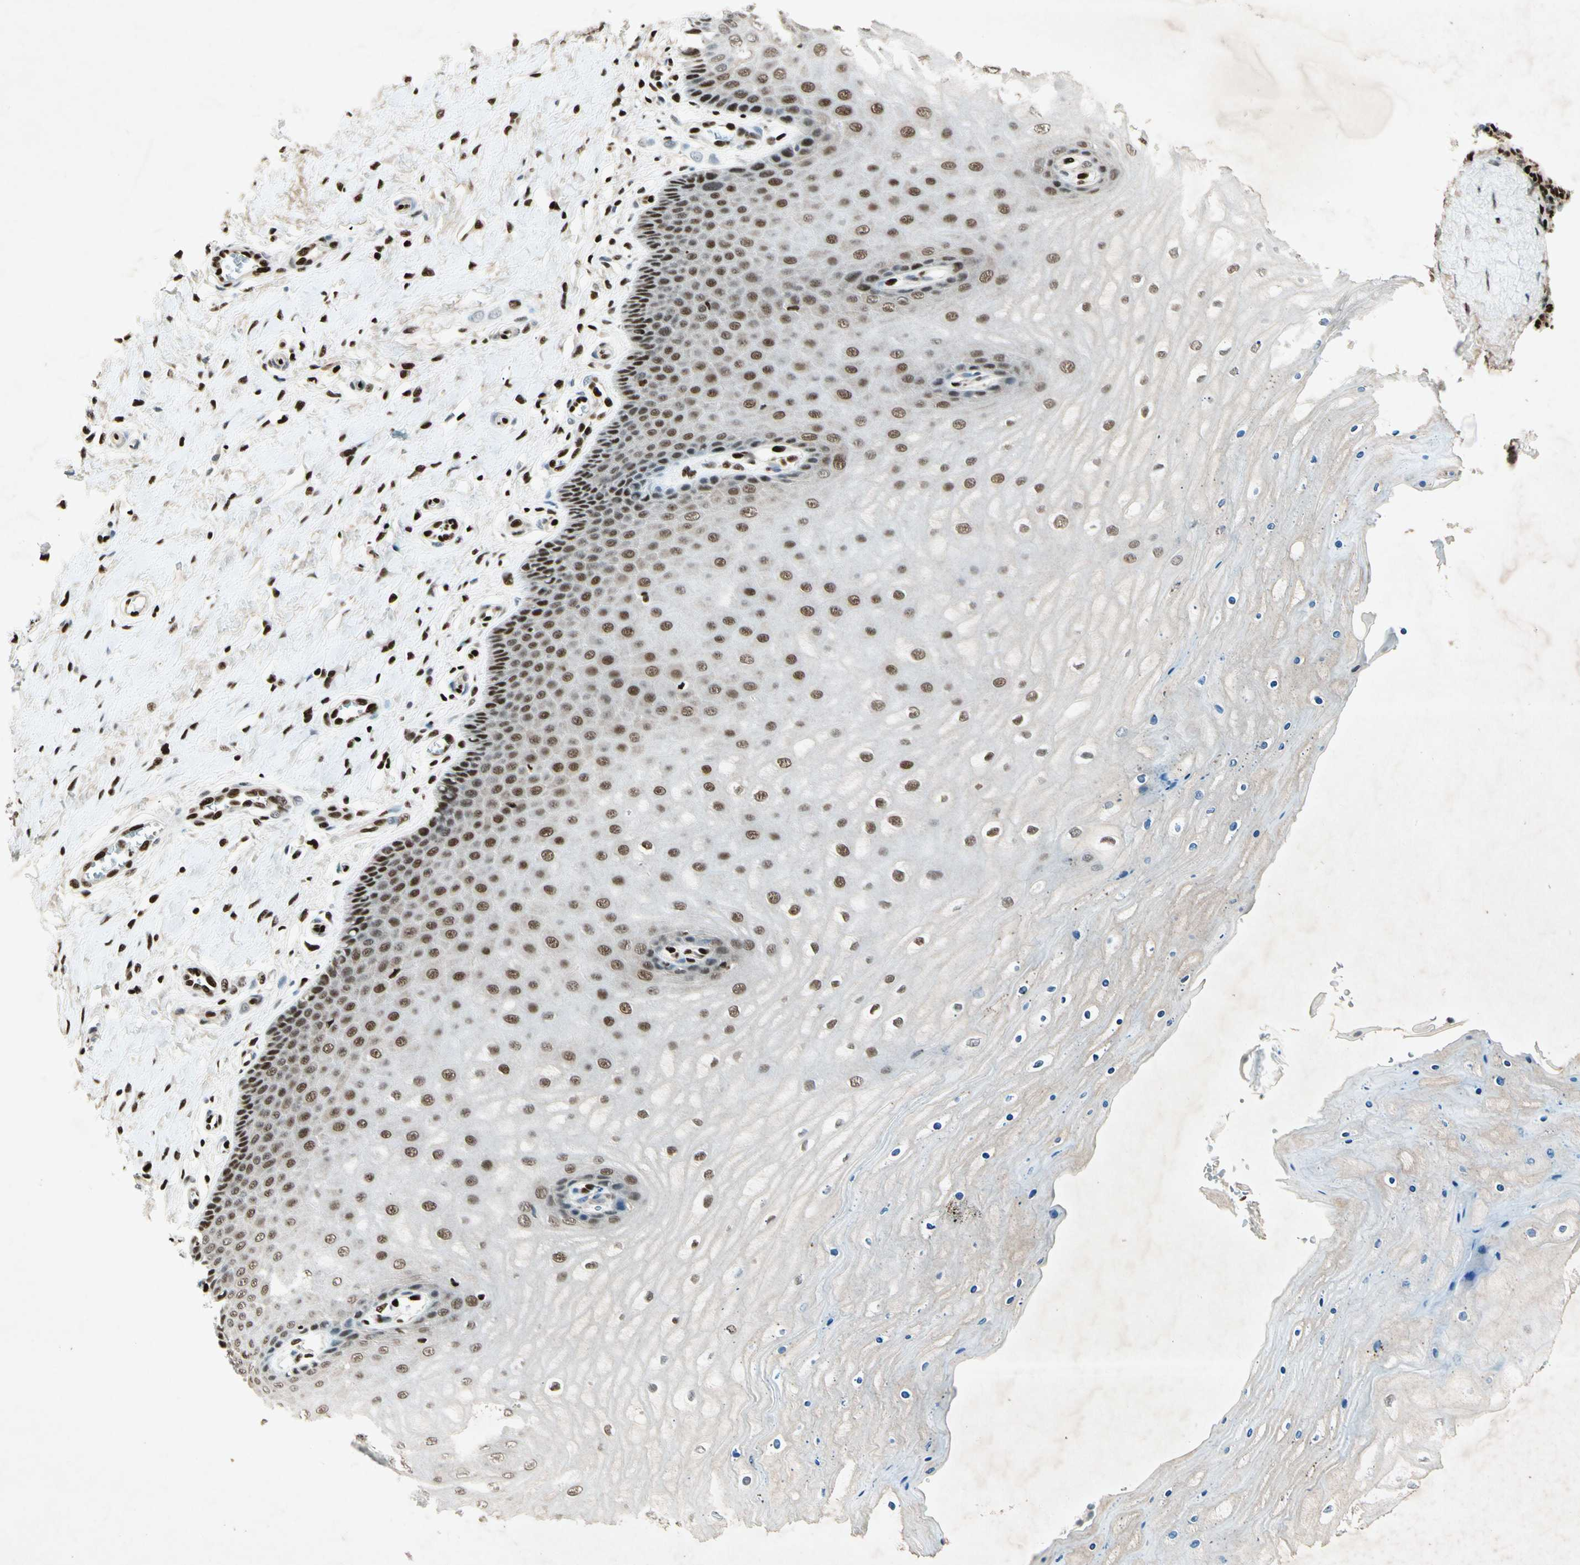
{"staining": {"intensity": "strong", "quantity": ">75%", "location": "nuclear"}, "tissue": "cervix", "cell_type": "Glandular cells", "image_type": "normal", "snomed": [{"axis": "morphology", "description": "Normal tissue, NOS"}, {"axis": "topography", "description": "Cervix"}], "caption": "Strong nuclear positivity for a protein is appreciated in about >75% of glandular cells of unremarkable cervix using immunohistochemistry.", "gene": "RNF43", "patient": {"sex": "female", "age": 55}}